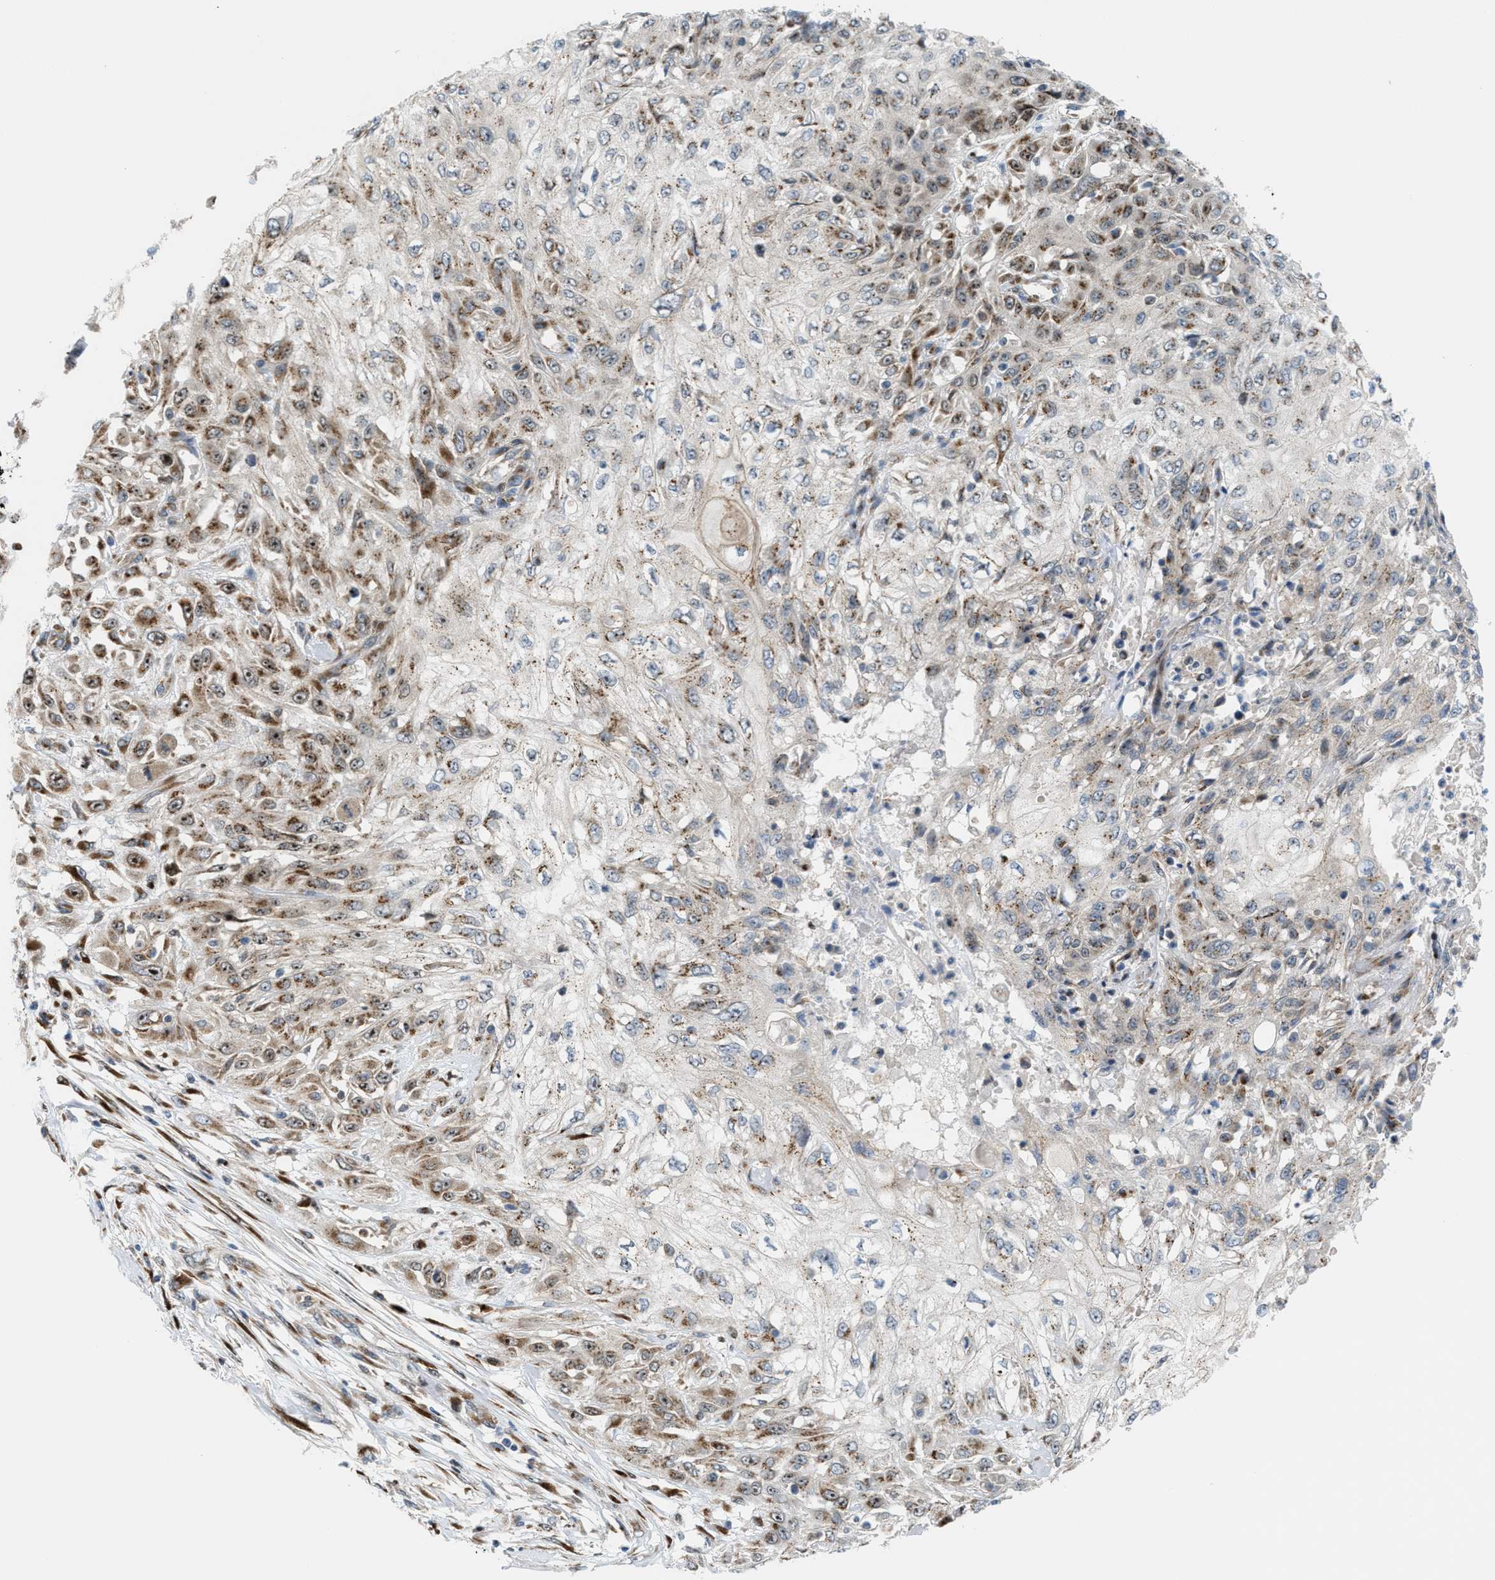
{"staining": {"intensity": "moderate", "quantity": "25%-75%", "location": "cytoplasmic/membranous,nuclear"}, "tissue": "skin cancer", "cell_type": "Tumor cells", "image_type": "cancer", "snomed": [{"axis": "morphology", "description": "Squamous cell carcinoma, NOS"}, {"axis": "morphology", "description": "Squamous cell carcinoma, metastatic, NOS"}, {"axis": "topography", "description": "Skin"}, {"axis": "topography", "description": "Lymph node"}], "caption": "Protein expression analysis of skin cancer (squamous cell carcinoma) exhibits moderate cytoplasmic/membranous and nuclear staining in approximately 25%-75% of tumor cells. The staining was performed using DAB, with brown indicating positive protein expression. Nuclei are stained blue with hematoxylin.", "gene": "SLC38A10", "patient": {"sex": "male", "age": 75}}